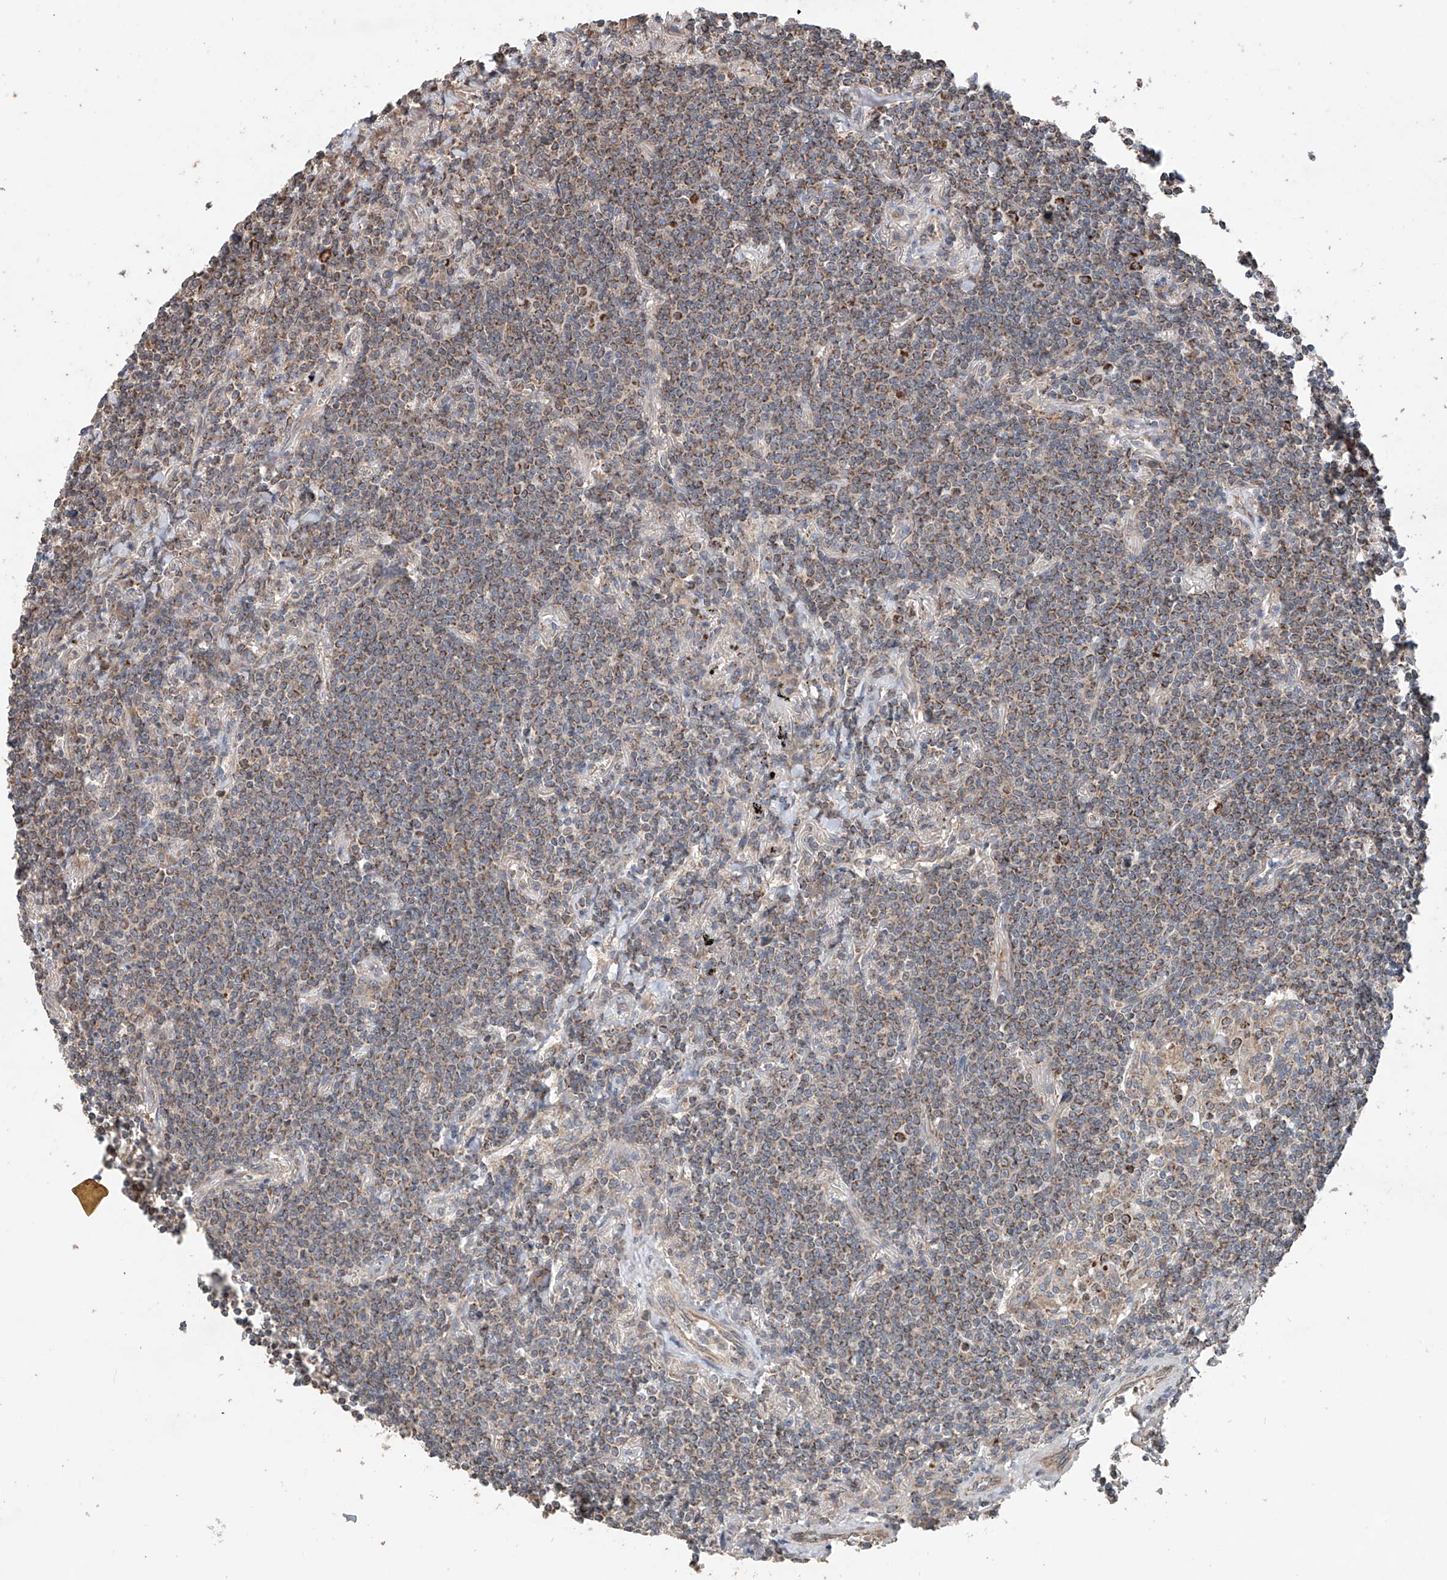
{"staining": {"intensity": "moderate", "quantity": "25%-75%", "location": "cytoplasmic/membranous"}, "tissue": "lymphoma", "cell_type": "Tumor cells", "image_type": "cancer", "snomed": [{"axis": "morphology", "description": "Malignant lymphoma, non-Hodgkin's type, Low grade"}, {"axis": "topography", "description": "Lung"}], "caption": "Protein staining reveals moderate cytoplasmic/membranous expression in about 25%-75% of tumor cells in lymphoma.", "gene": "AP4B1", "patient": {"sex": "female", "age": 71}}